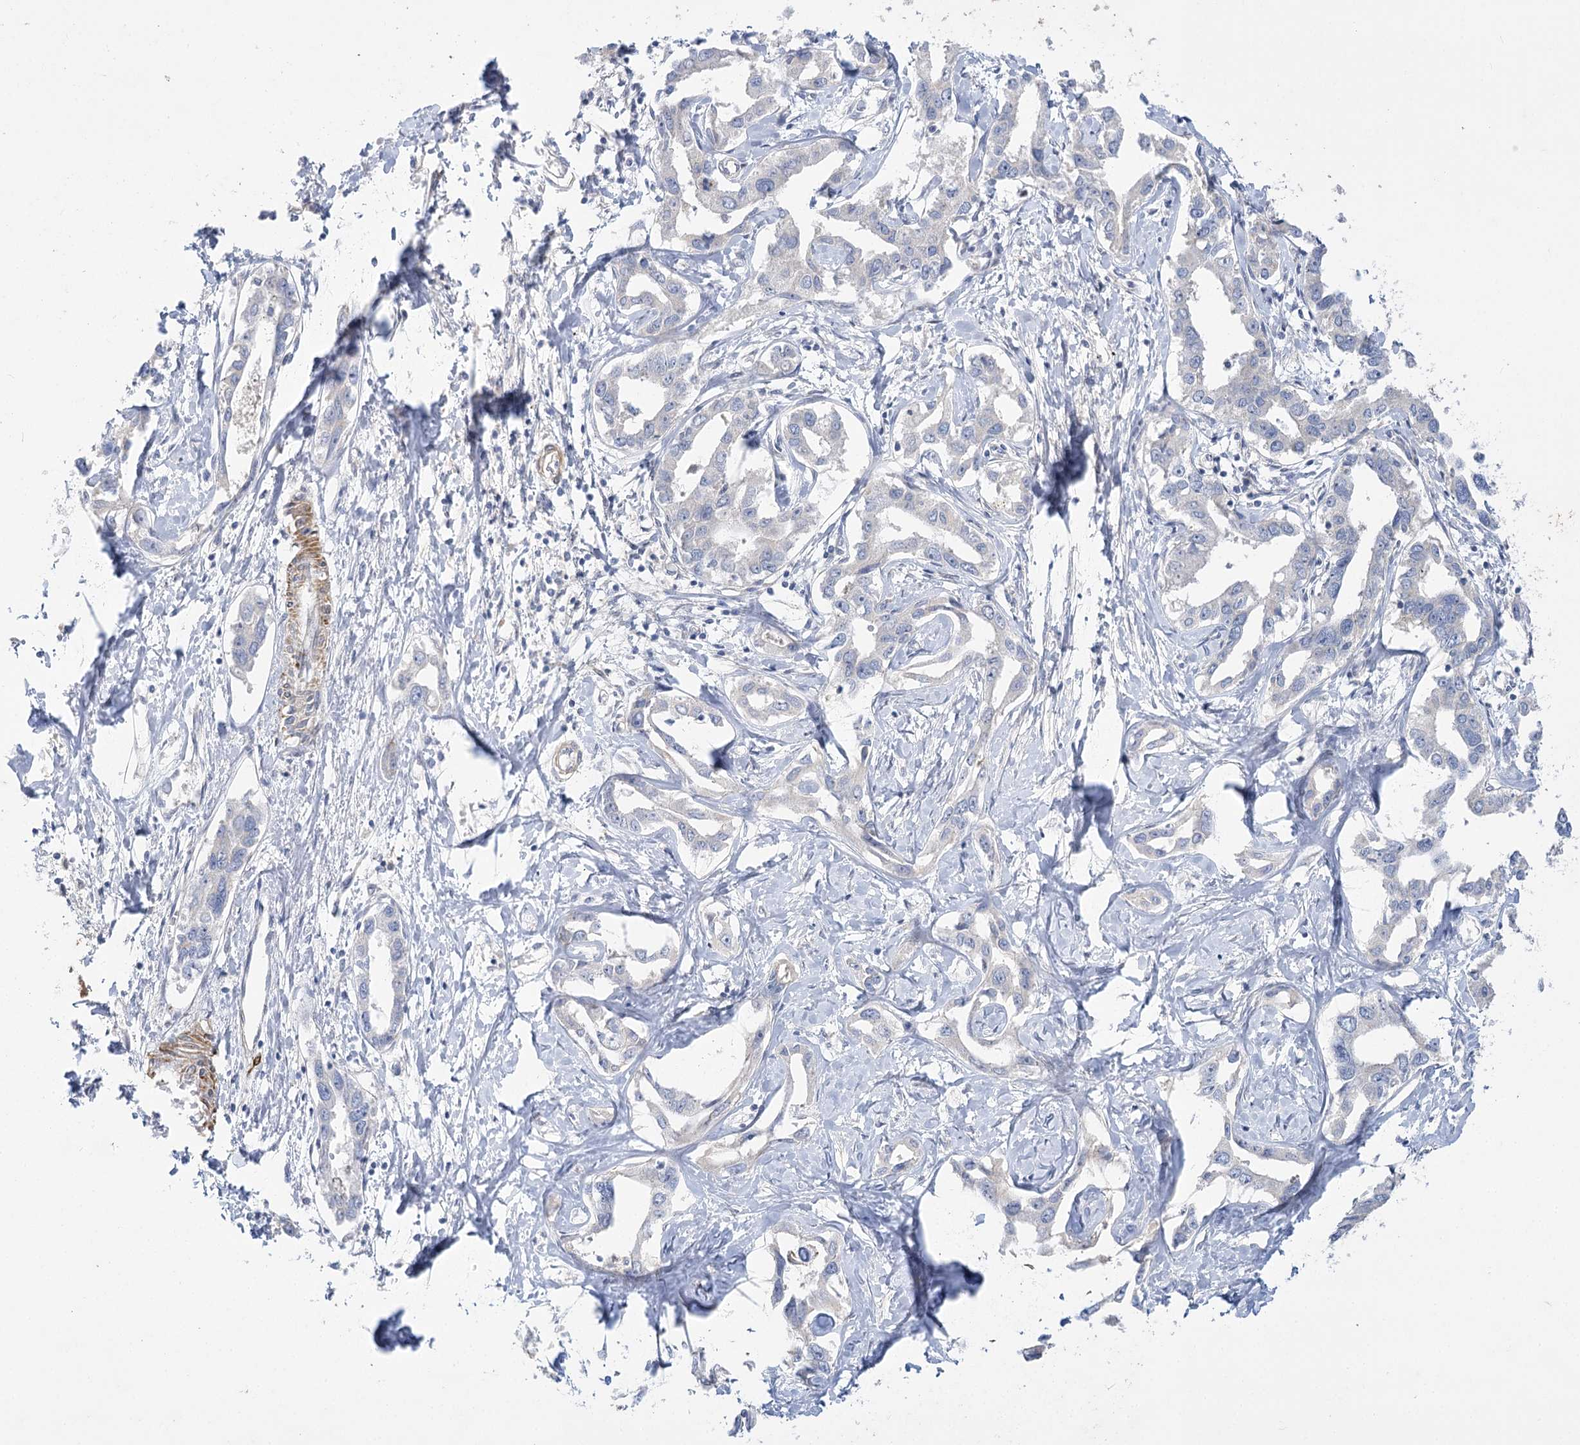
{"staining": {"intensity": "negative", "quantity": "none", "location": "none"}, "tissue": "liver cancer", "cell_type": "Tumor cells", "image_type": "cancer", "snomed": [{"axis": "morphology", "description": "Cholangiocarcinoma"}, {"axis": "topography", "description": "Liver"}], "caption": "This is an immunohistochemistry micrograph of liver cancer (cholangiocarcinoma). There is no positivity in tumor cells.", "gene": "DHTKD1", "patient": {"sex": "male", "age": 59}}